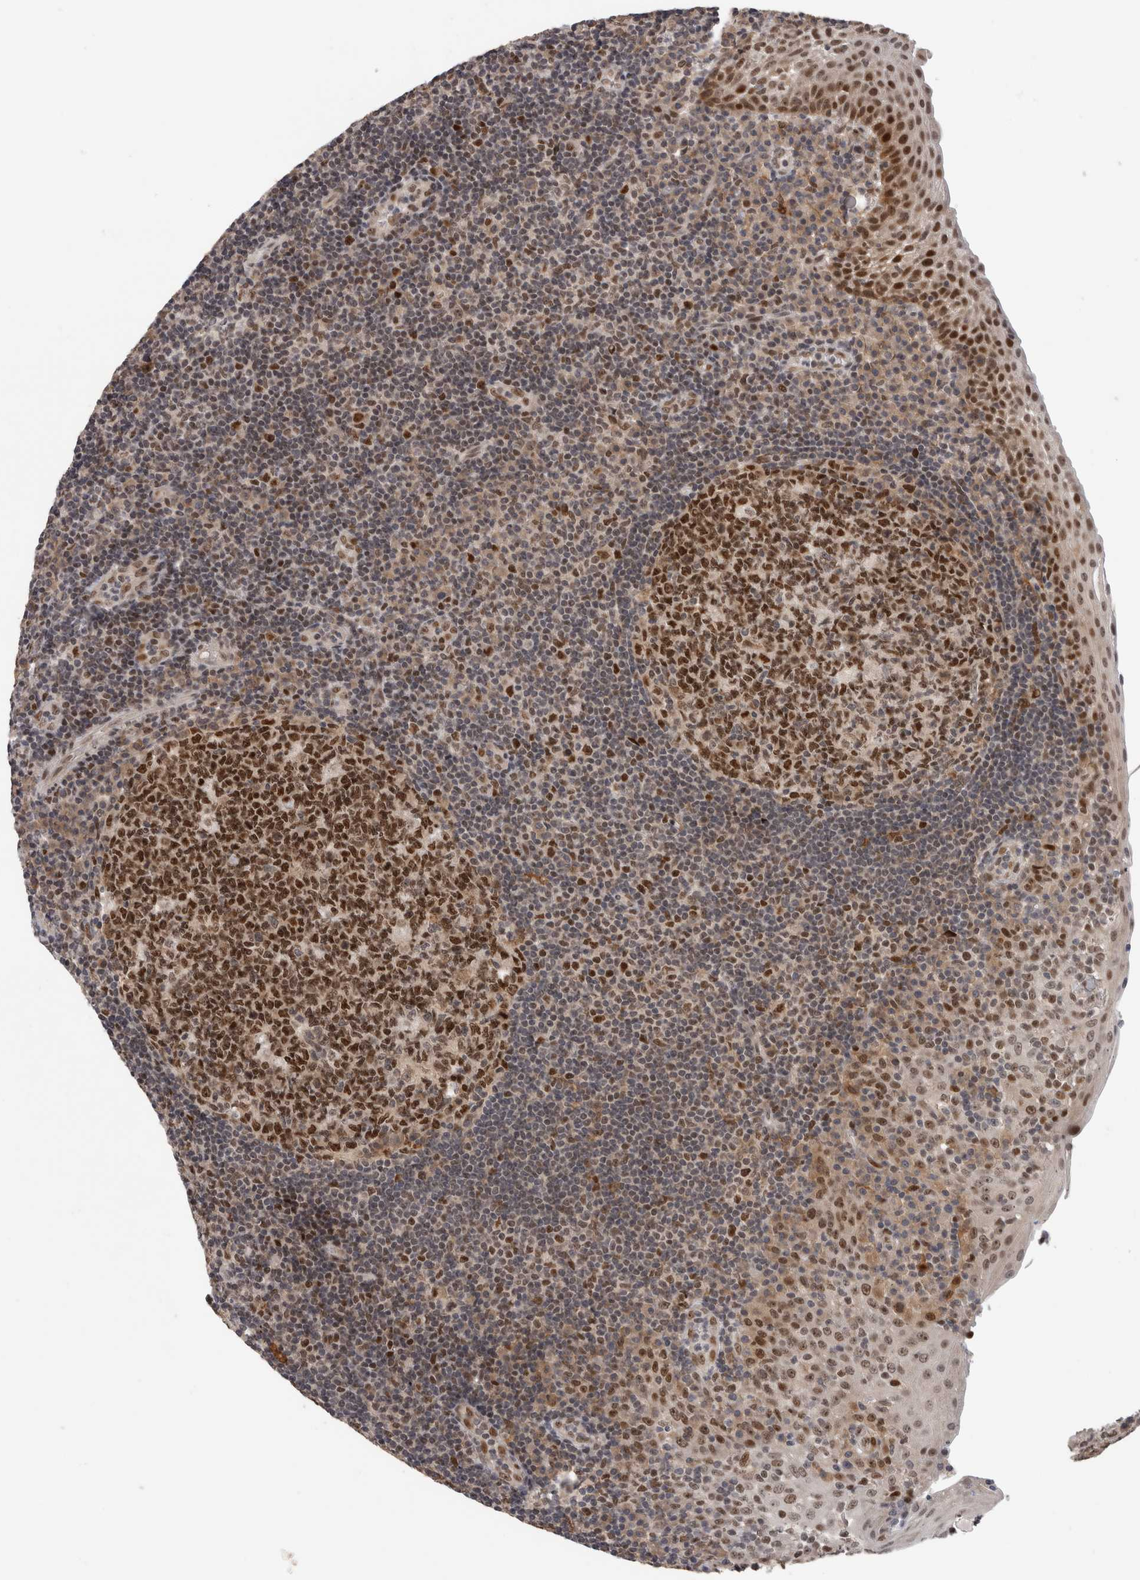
{"staining": {"intensity": "strong", "quantity": ">75%", "location": "nuclear"}, "tissue": "tonsil", "cell_type": "Germinal center cells", "image_type": "normal", "snomed": [{"axis": "morphology", "description": "Normal tissue, NOS"}, {"axis": "topography", "description": "Tonsil"}], "caption": "Protein staining shows strong nuclear positivity in about >75% of germinal center cells in unremarkable tonsil.", "gene": "ZNF521", "patient": {"sex": "female", "age": 40}}